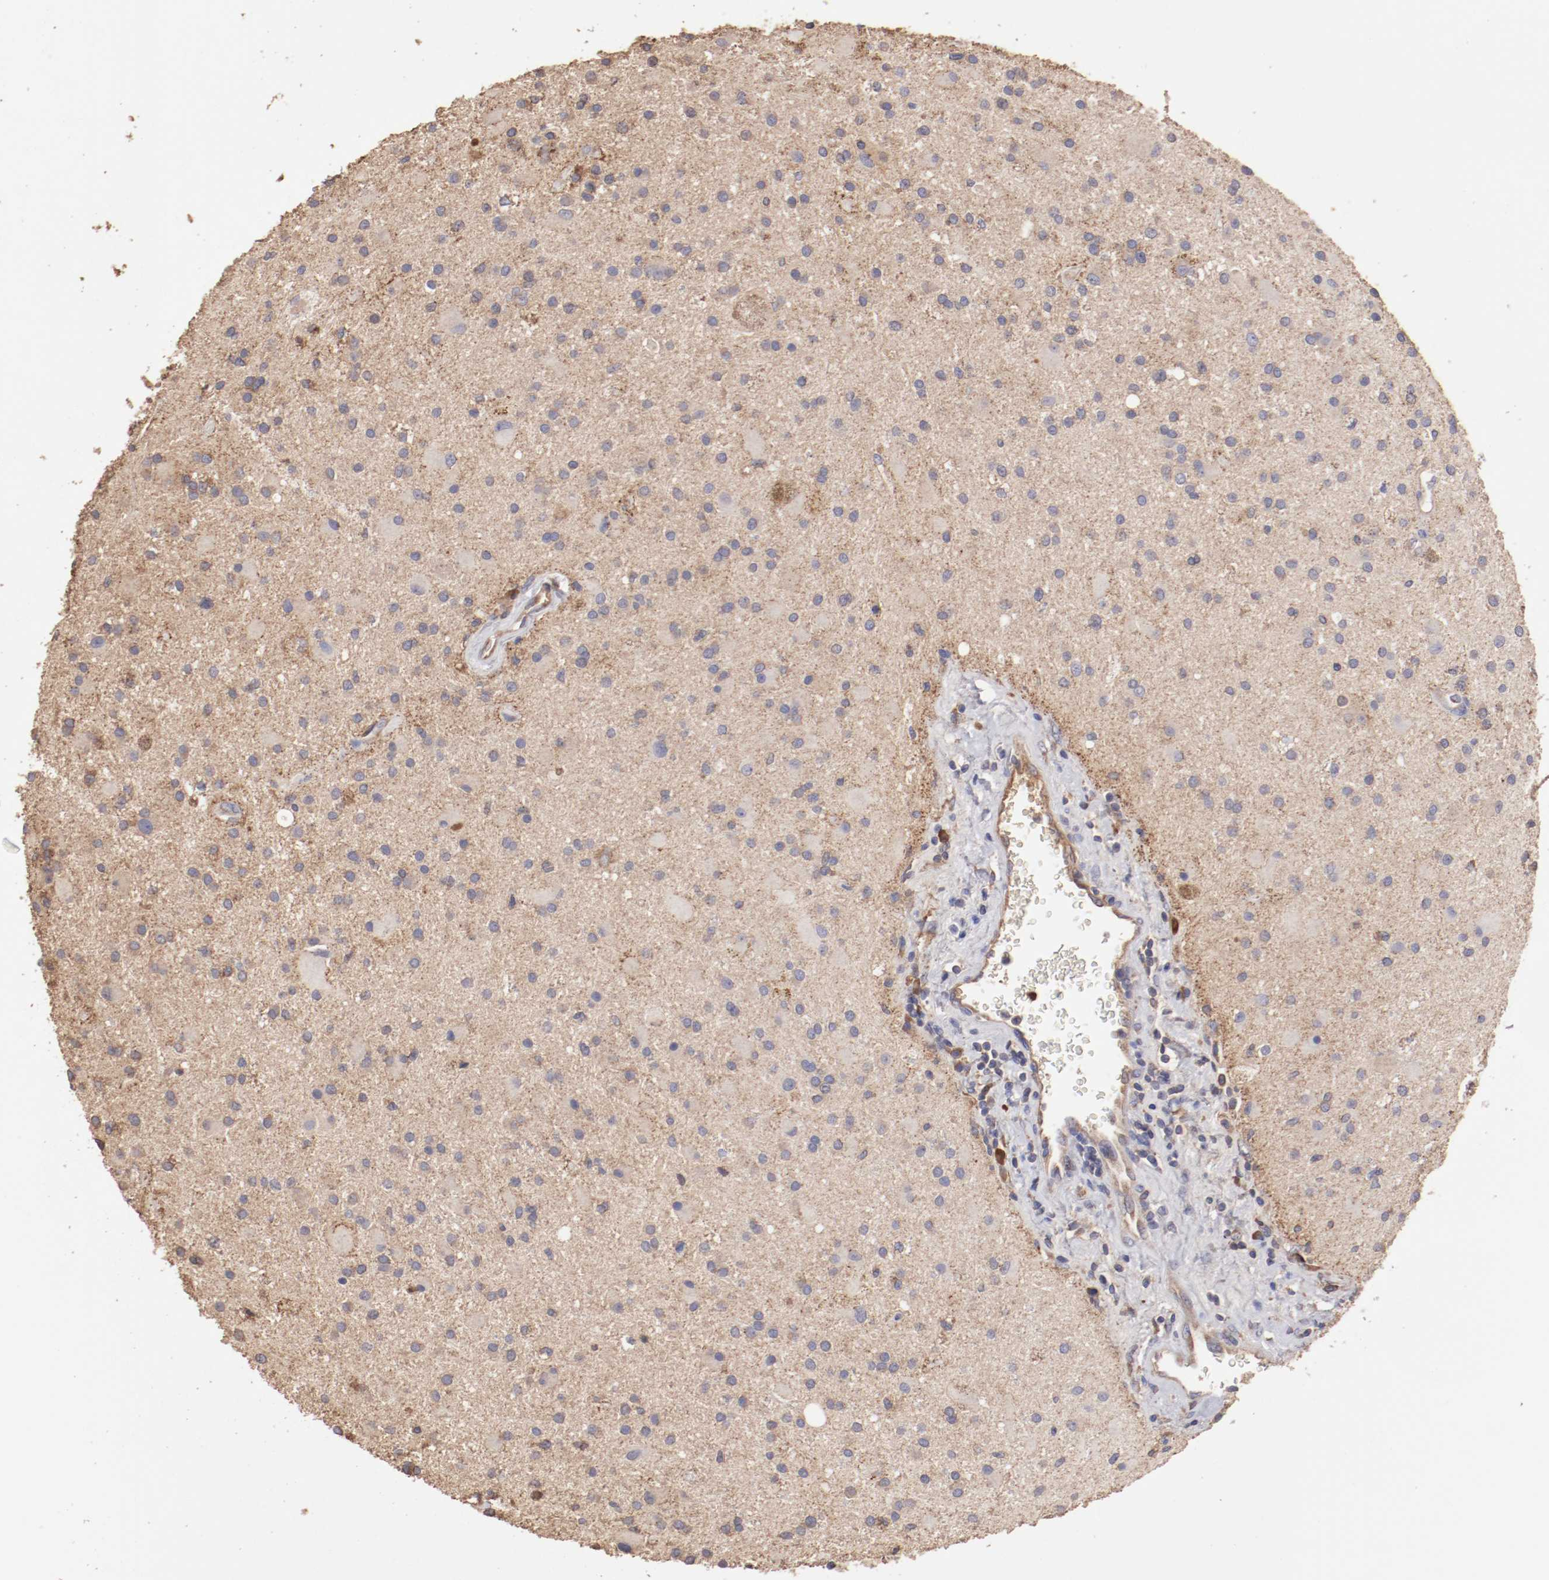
{"staining": {"intensity": "weak", "quantity": "<25%", "location": "cytoplasmic/membranous"}, "tissue": "glioma", "cell_type": "Tumor cells", "image_type": "cancer", "snomed": [{"axis": "morphology", "description": "Glioma, malignant, Low grade"}, {"axis": "topography", "description": "Brain"}], "caption": "This is a image of immunohistochemistry staining of glioma, which shows no expression in tumor cells.", "gene": "NFKBIE", "patient": {"sex": "male", "age": 58}}